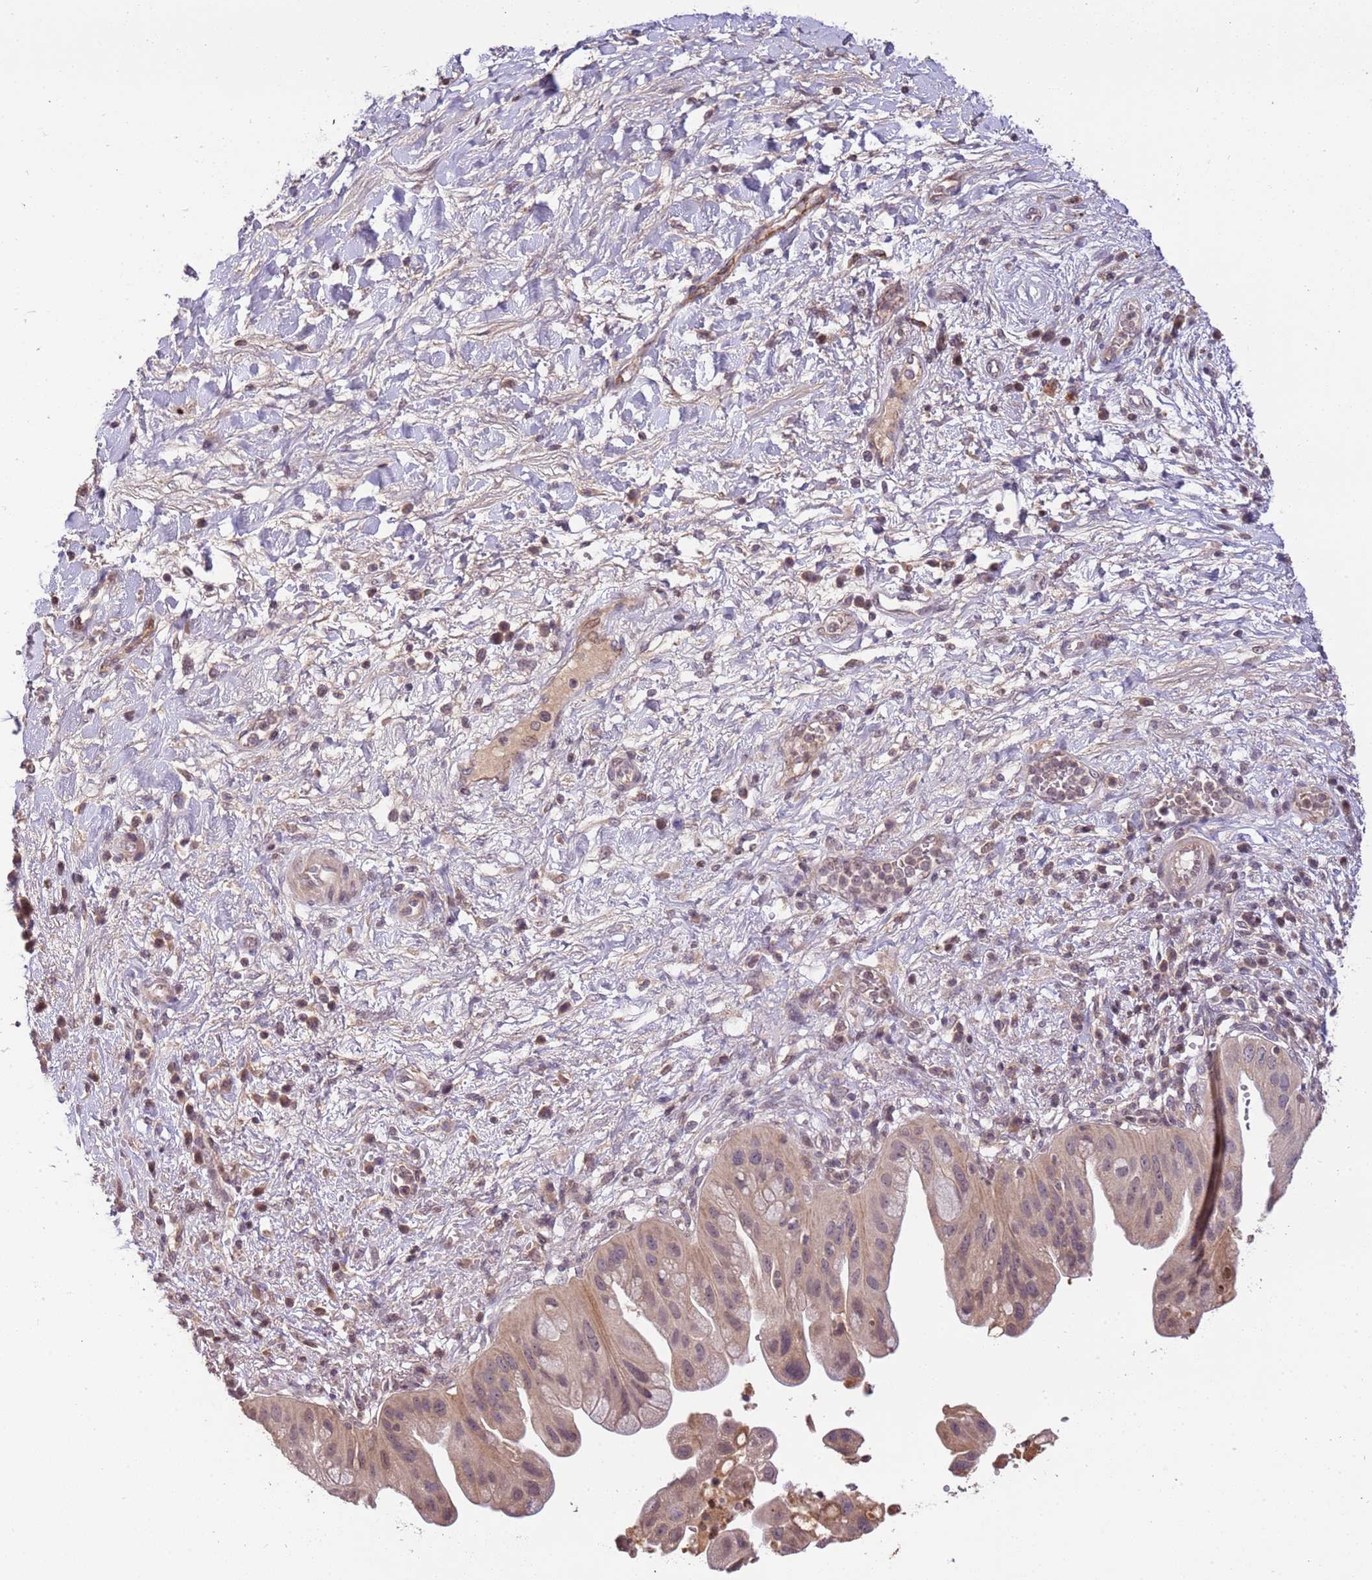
{"staining": {"intensity": "weak", "quantity": ">75%", "location": "cytoplasmic/membranous"}, "tissue": "pancreatic cancer", "cell_type": "Tumor cells", "image_type": "cancer", "snomed": [{"axis": "morphology", "description": "Adenocarcinoma, NOS"}, {"axis": "topography", "description": "Pancreas"}], "caption": "Tumor cells display low levels of weak cytoplasmic/membranous staining in approximately >75% of cells in pancreatic cancer (adenocarcinoma).", "gene": "SAMSN1", "patient": {"sex": "male", "age": 68}}